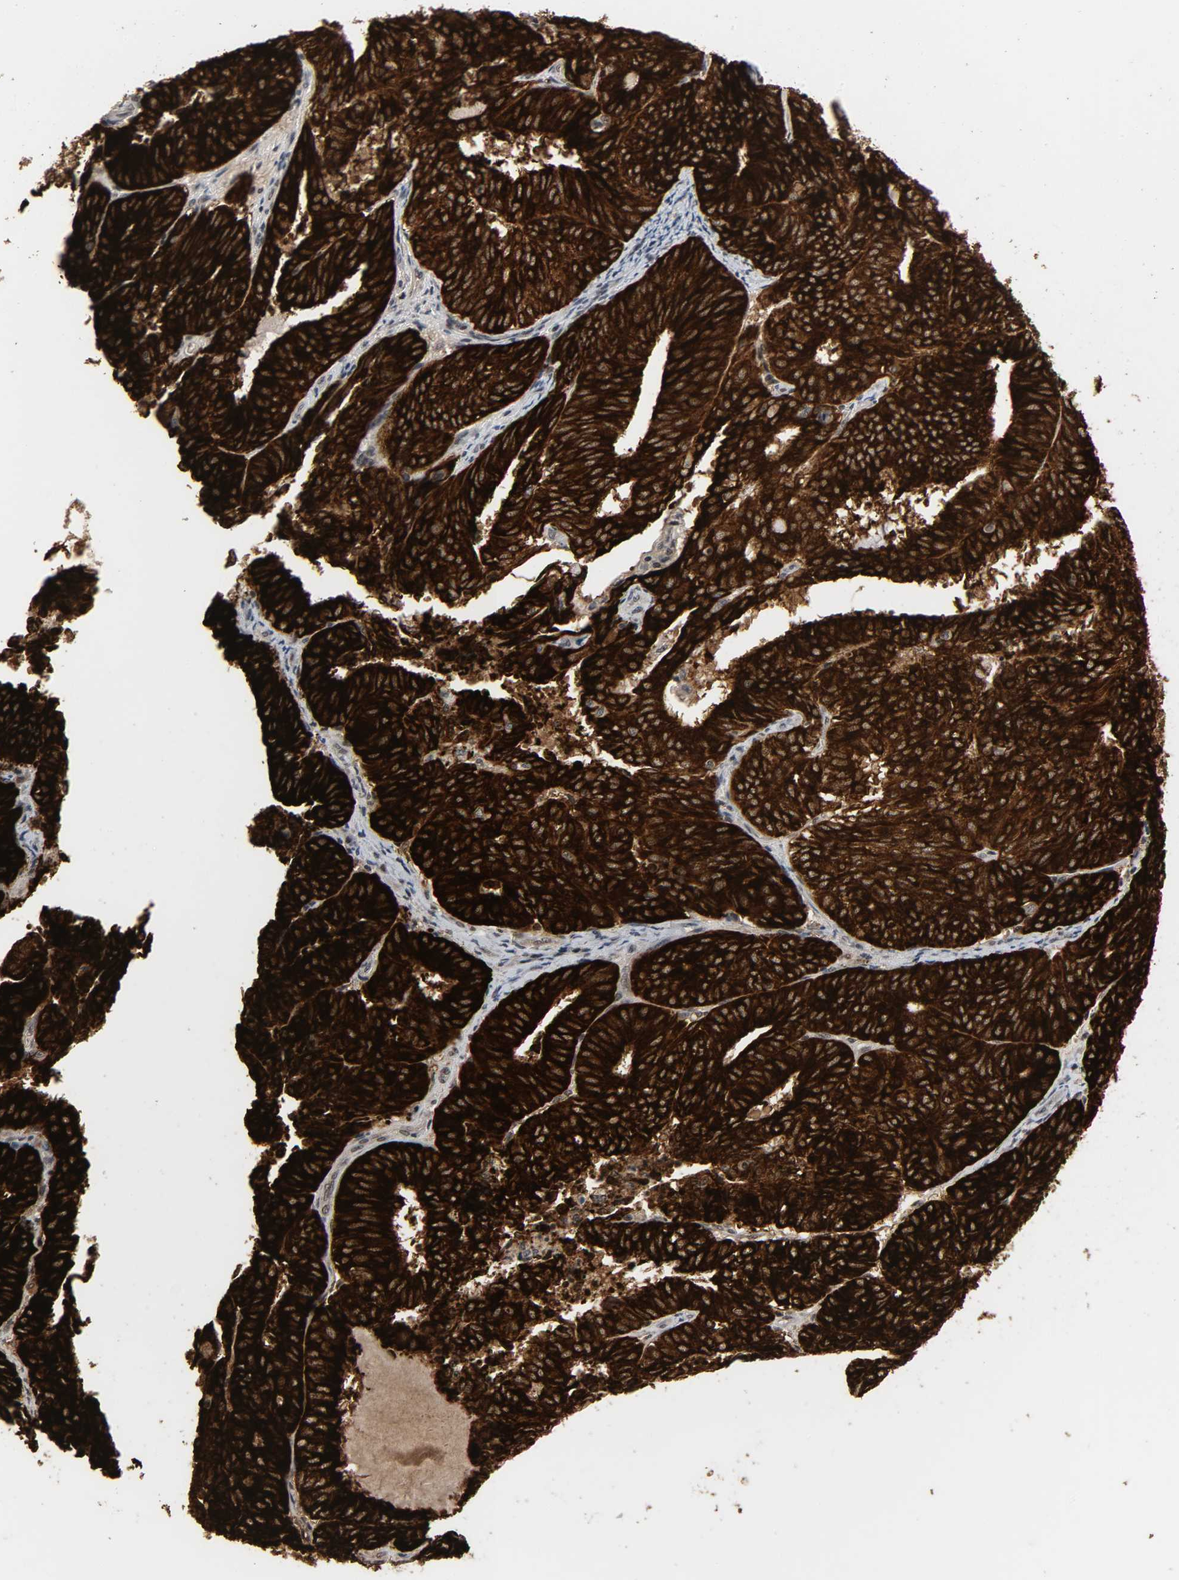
{"staining": {"intensity": "strong", "quantity": ">75%", "location": "cytoplasmic/membranous"}, "tissue": "endometrial cancer", "cell_type": "Tumor cells", "image_type": "cancer", "snomed": [{"axis": "morphology", "description": "Adenocarcinoma, NOS"}, {"axis": "topography", "description": "Uterus"}], "caption": "An image of adenocarcinoma (endometrial) stained for a protein exhibits strong cytoplasmic/membranous brown staining in tumor cells.", "gene": "MUC1", "patient": {"sex": "female", "age": 60}}